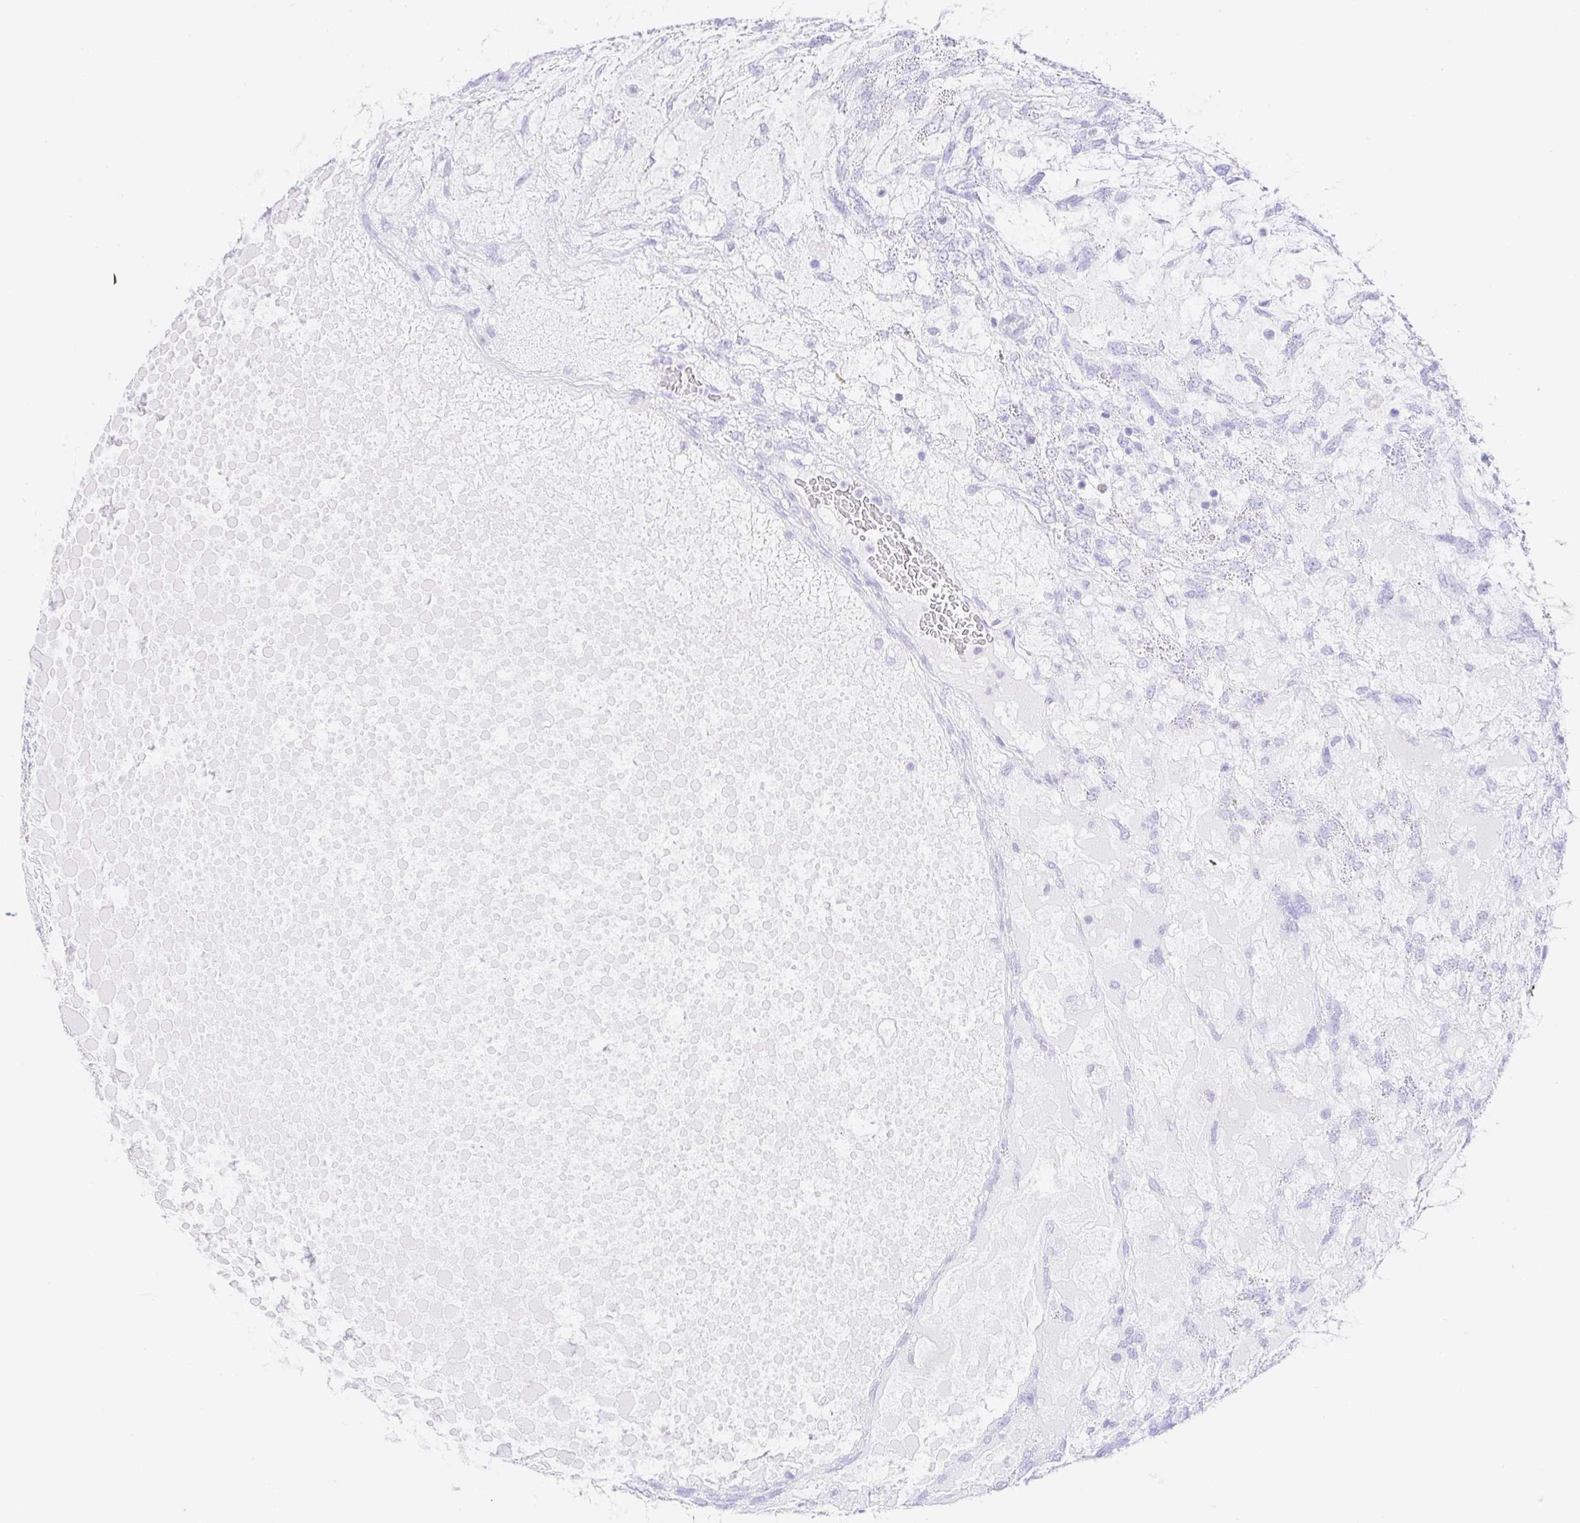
{"staining": {"intensity": "negative", "quantity": "none", "location": "none"}, "tissue": "testis cancer", "cell_type": "Tumor cells", "image_type": "cancer", "snomed": [{"axis": "morphology", "description": "Carcinoma, Embryonal, NOS"}, {"axis": "topography", "description": "Testis"}], "caption": "An immunohistochemistry histopathology image of embryonal carcinoma (testis) is shown. There is no staining in tumor cells of embryonal carcinoma (testis).", "gene": "PAX8", "patient": {"sex": "male", "age": 23}}